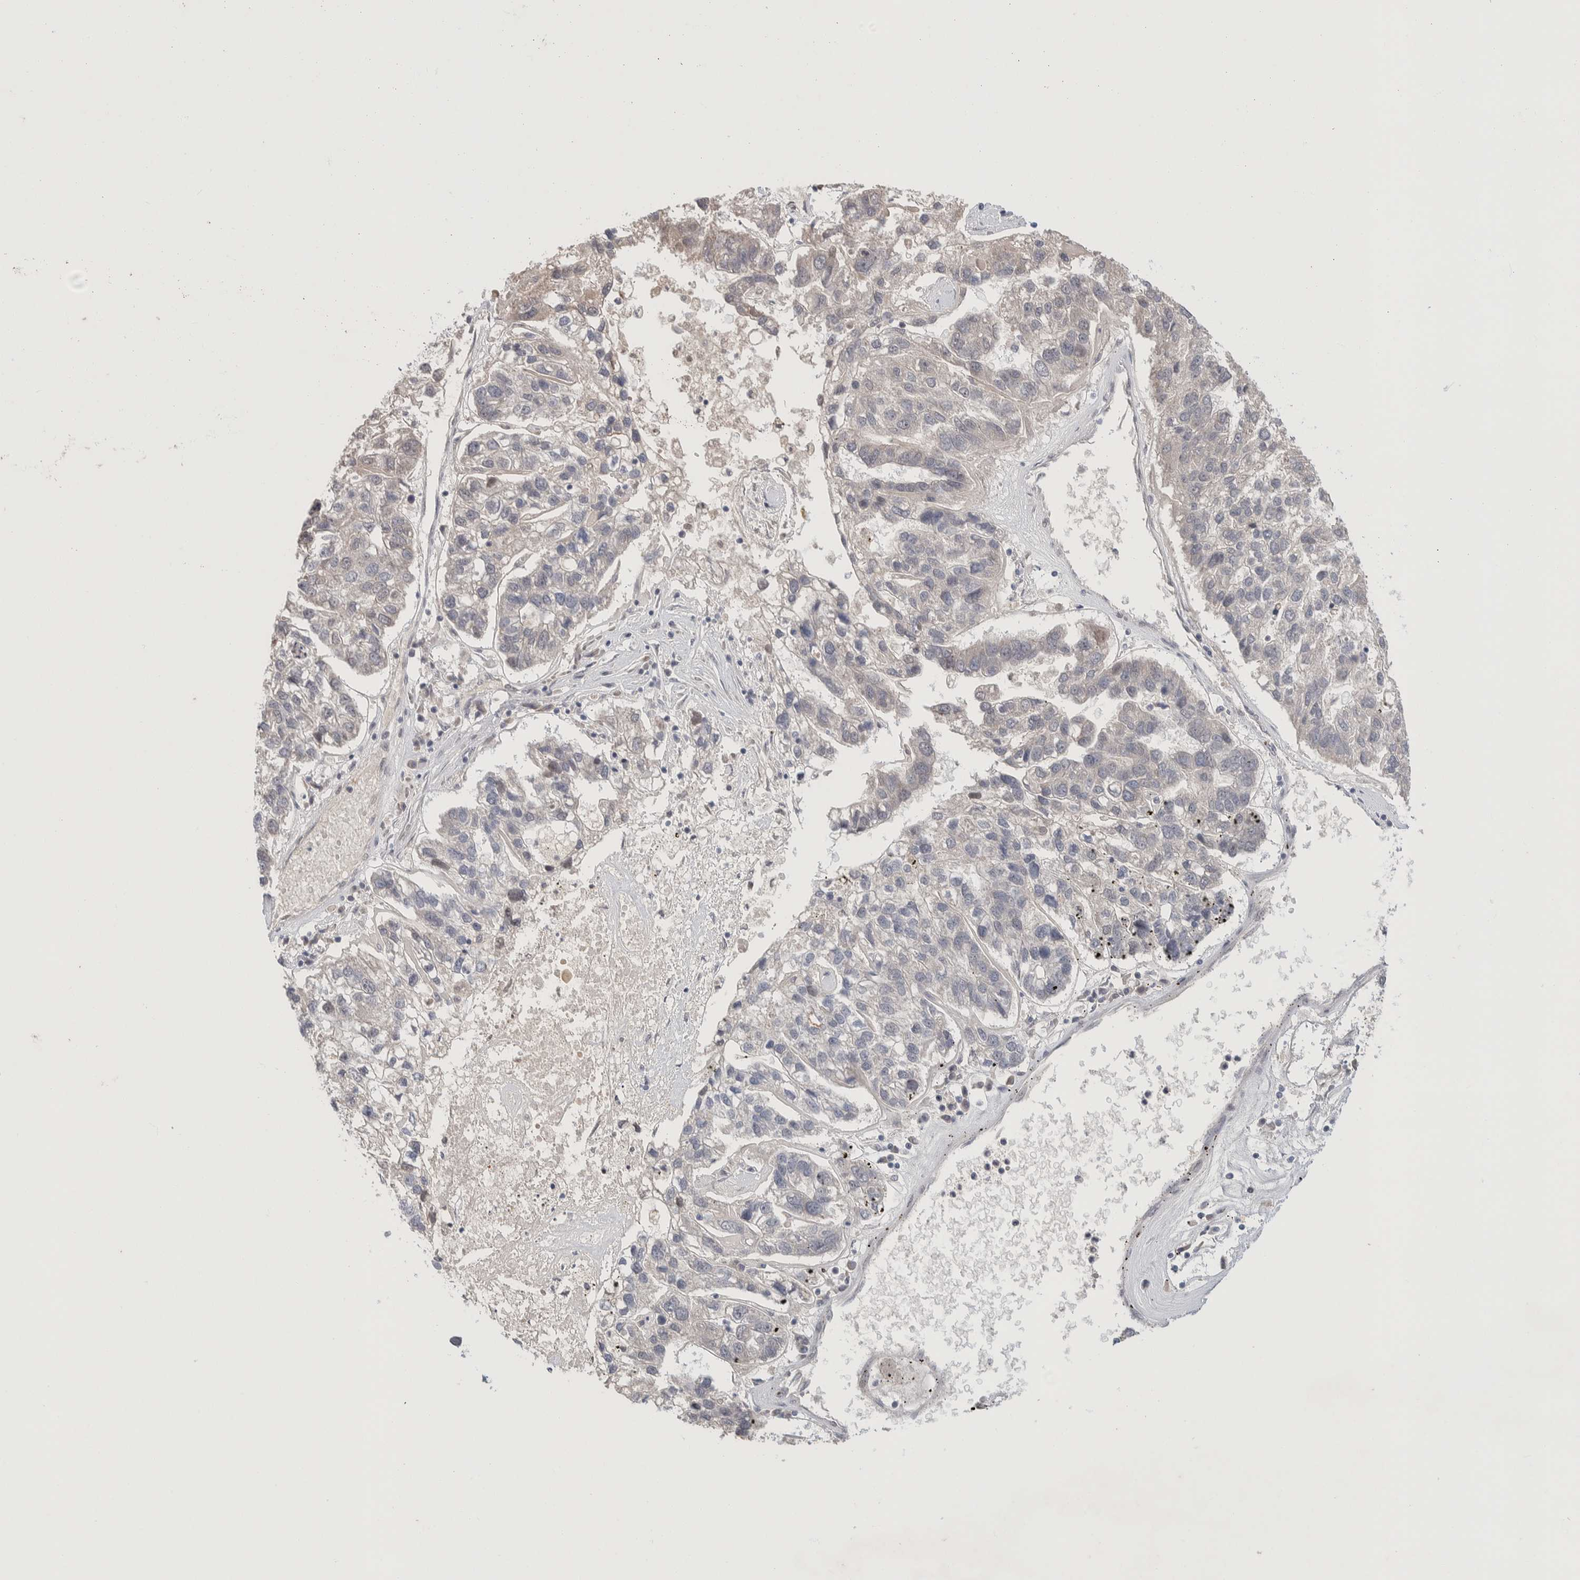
{"staining": {"intensity": "negative", "quantity": "none", "location": "none"}, "tissue": "pancreatic cancer", "cell_type": "Tumor cells", "image_type": "cancer", "snomed": [{"axis": "morphology", "description": "Adenocarcinoma, NOS"}, {"axis": "topography", "description": "Pancreas"}], "caption": "Tumor cells show no significant staining in adenocarcinoma (pancreatic). (Brightfield microscopy of DAB (3,3'-diaminobenzidine) immunohistochemistry at high magnification).", "gene": "CRAT", "patient": {"sex": "female", "age": 61}}